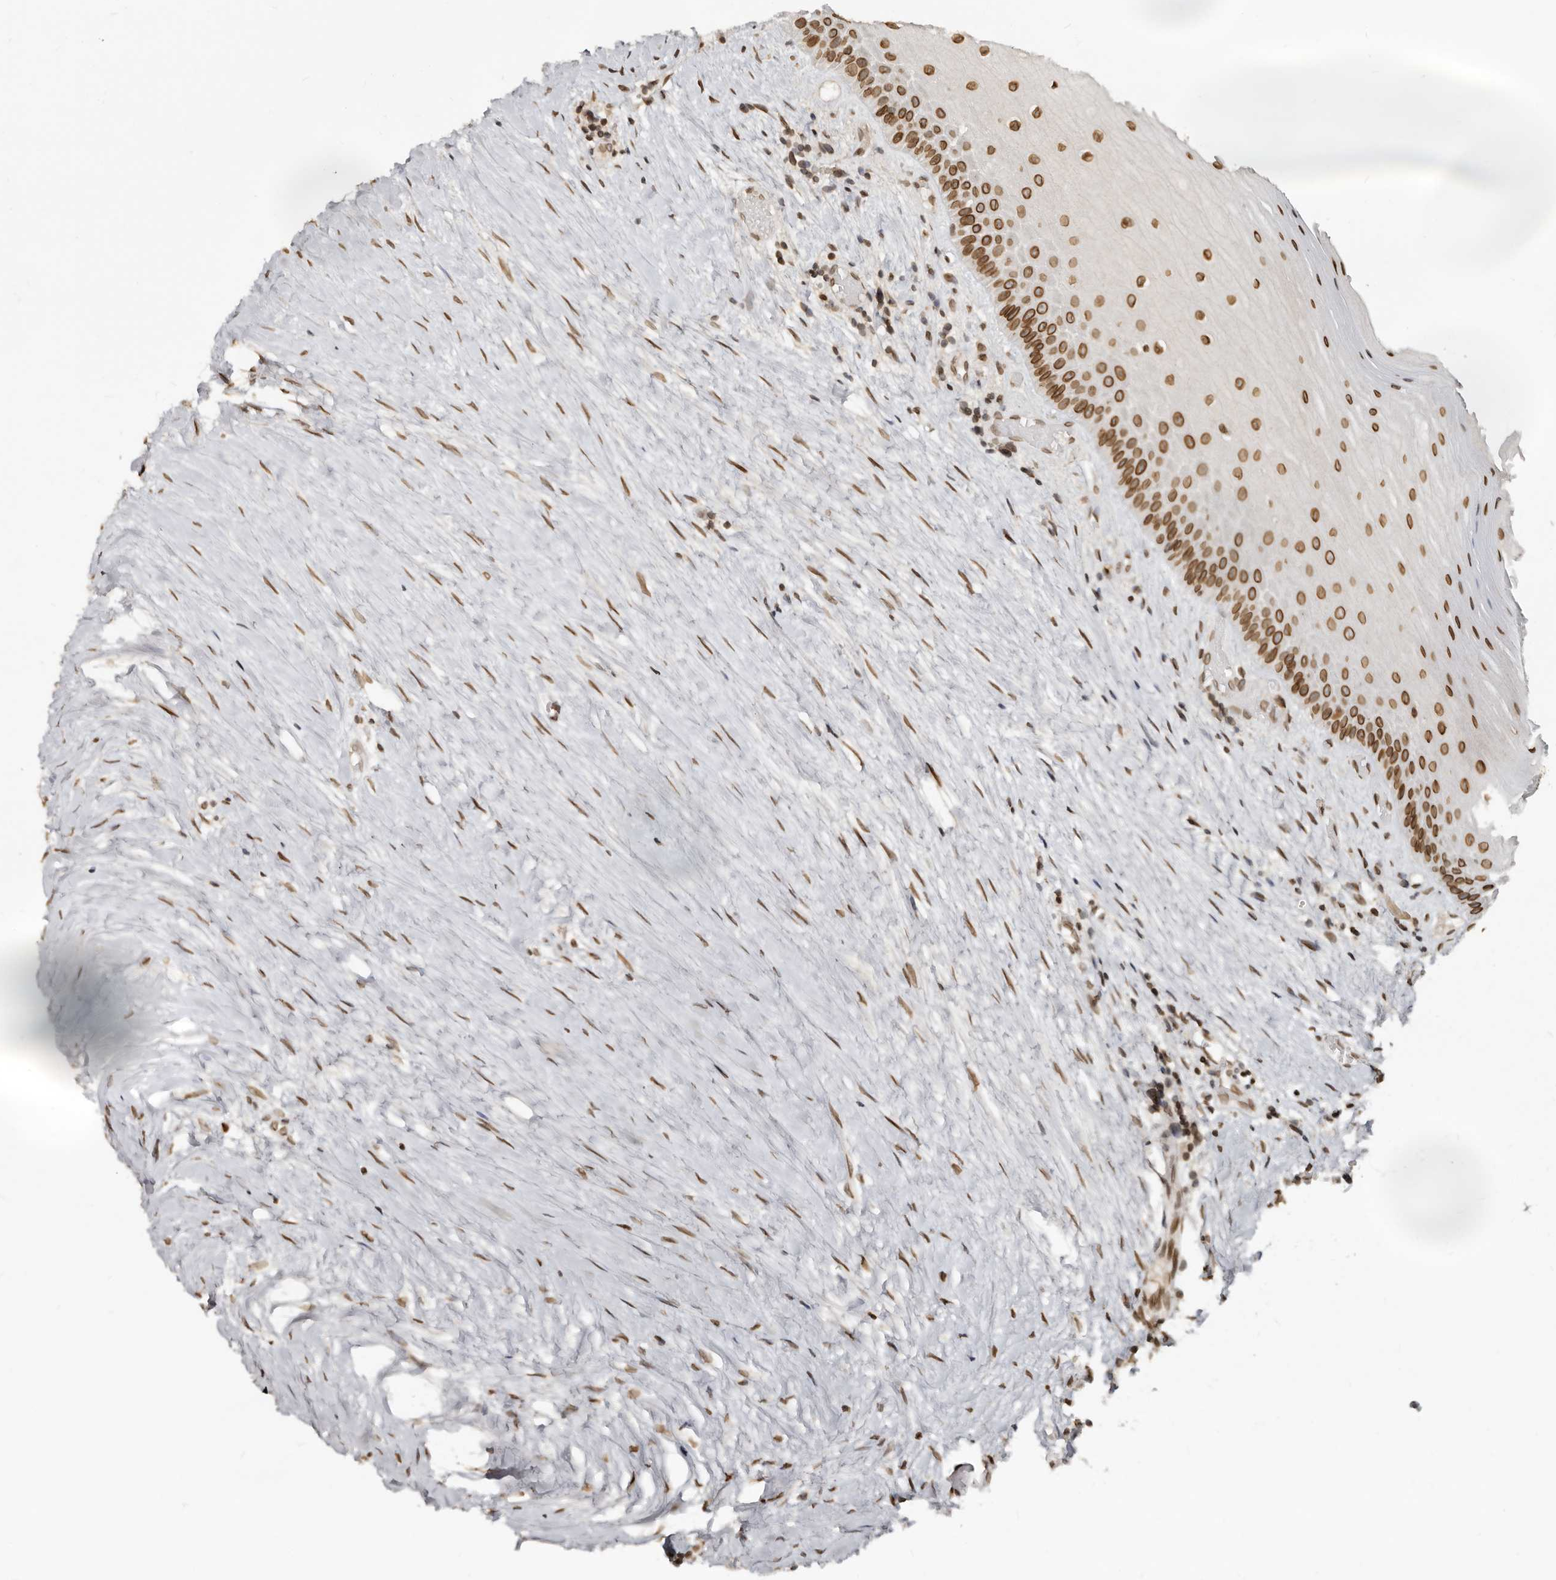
{"staining": {"intensity": "strong", "quantity": ">75%", "location": "cytoplasmic/membranous,nuclear"}, "tissue": "oral mucosa", "cell_type": "Squamous epithelial cells", "image_type": "normal", "snomed": [{"axis": "morphology", "description": "Normal tissue, NOS"}, {"axis": "topography", "description": "Skeletal muscle"}, {"axis": "topography", "description": "Oral tissue"}, {"axis": "topography", "description": "Peripheral nerve tissue"}], "caption": "Protein staining of benign oral mucosa displays strong cytoplasmic/membranous,nuclear staining in approximately >75% of squamous epithelial cells. Using DAB (3,3'-diaminobenzidine) (brown) and hematoxylin (blue) stains, captured at high magnification using brightfield microscopy.", "gene": "NUP153", "patient": {"sex": "female", "age": 84}}